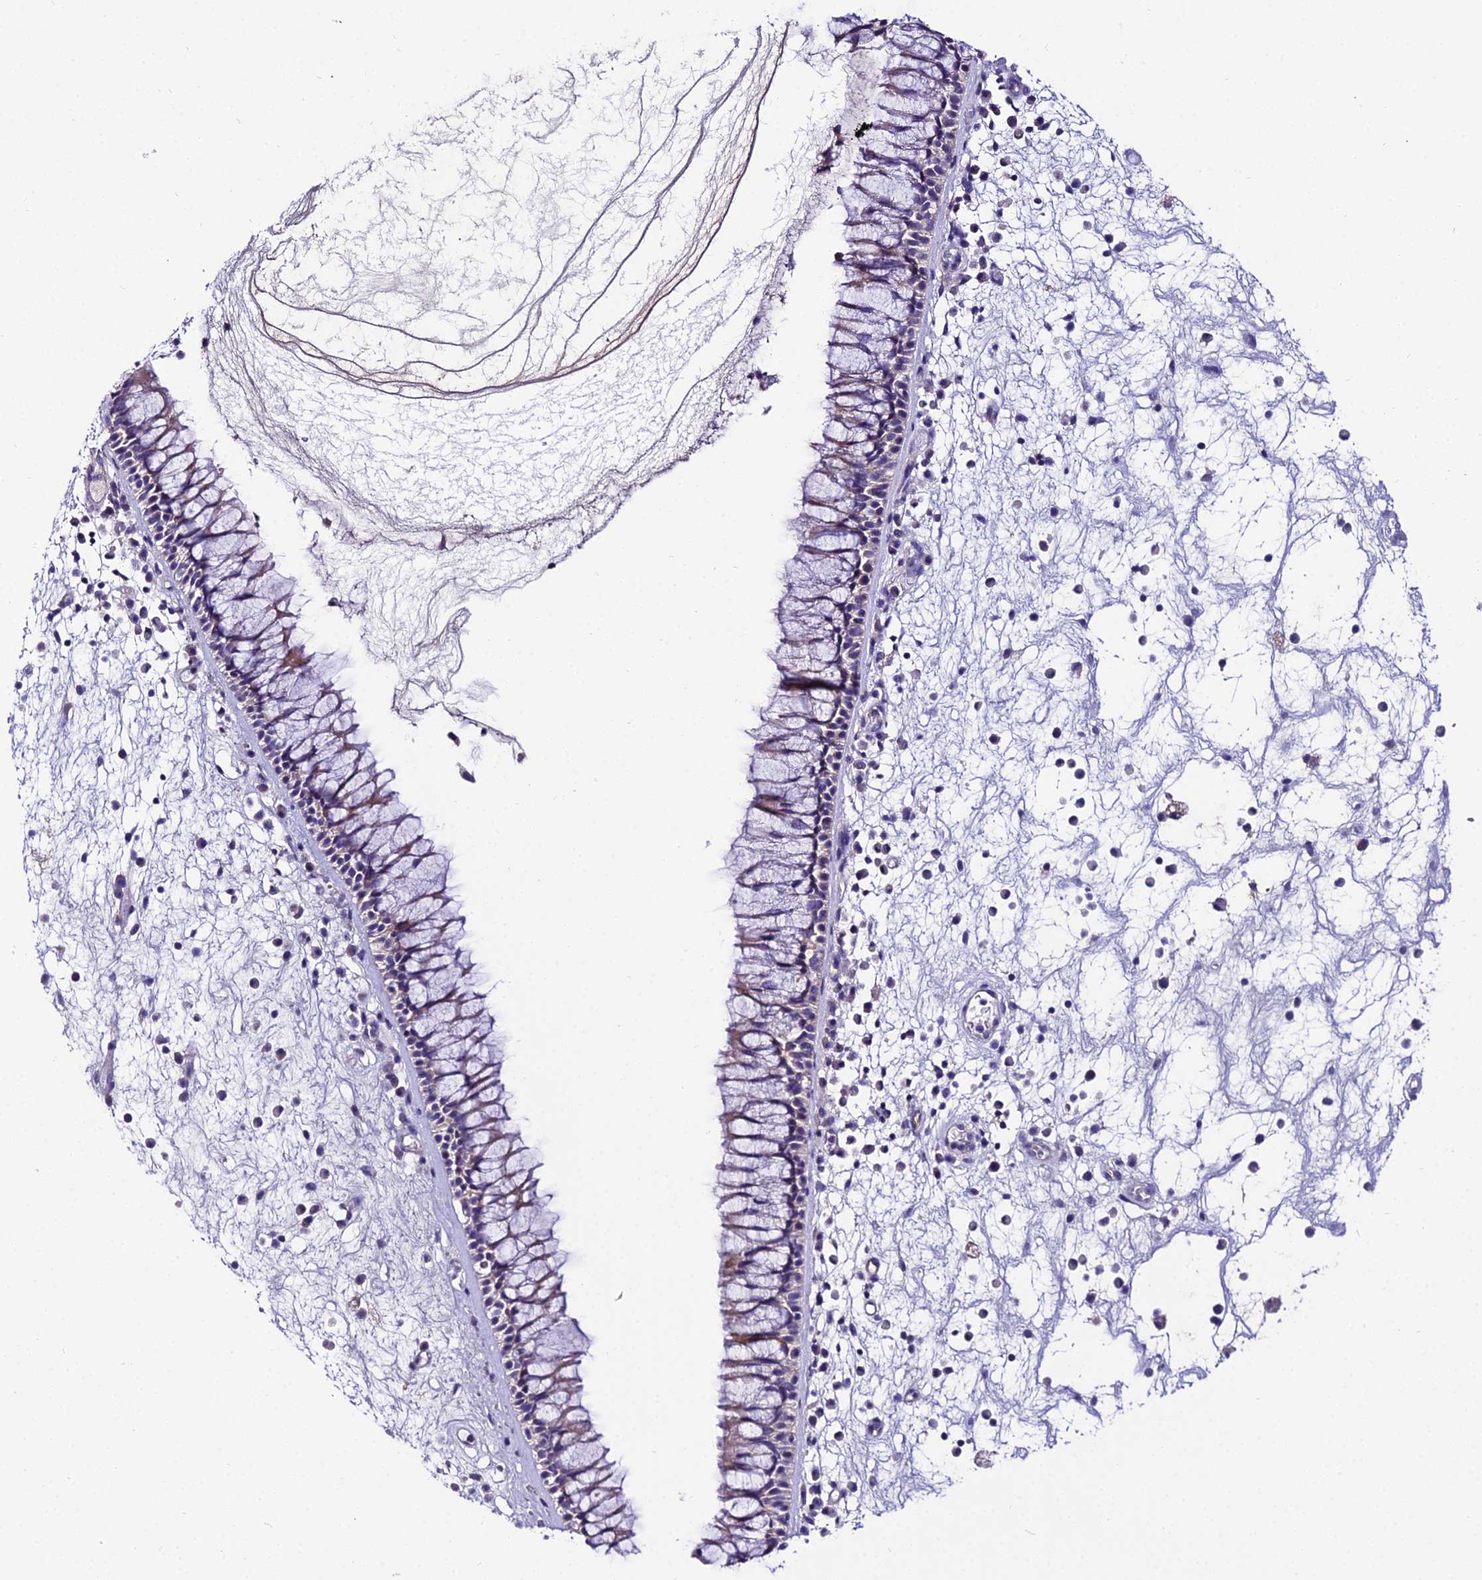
{"staining": {"intensity": "weak", "quantity": "<25%", "location": "cytoplasmic/membranous"}, "tissue": "nasopharynx", "cell_type": "Respiratory epithelial cells", "image_type": "normal", "snomed": [{"axis": "morphology", "description": "Normal tissue, NOS"}, {"axis": "morphology", "description": "Inflammation, NOS"}, {"axis": "morphology", "description": "Malignant melanoma, Metastatic site"}, {"axis": "topography", "description": "Nasopharynx"}], "caption": "The micrograph displays no staining of respiratory epithelial cells in benign nasopharynx. (DAB (3,3'-diaminobenzidine) immunohistochemistry visualized using brightfield microscopy, high magnification).", "gene": "SHQ1", "patient": {"sex": "male", "age": 70}}